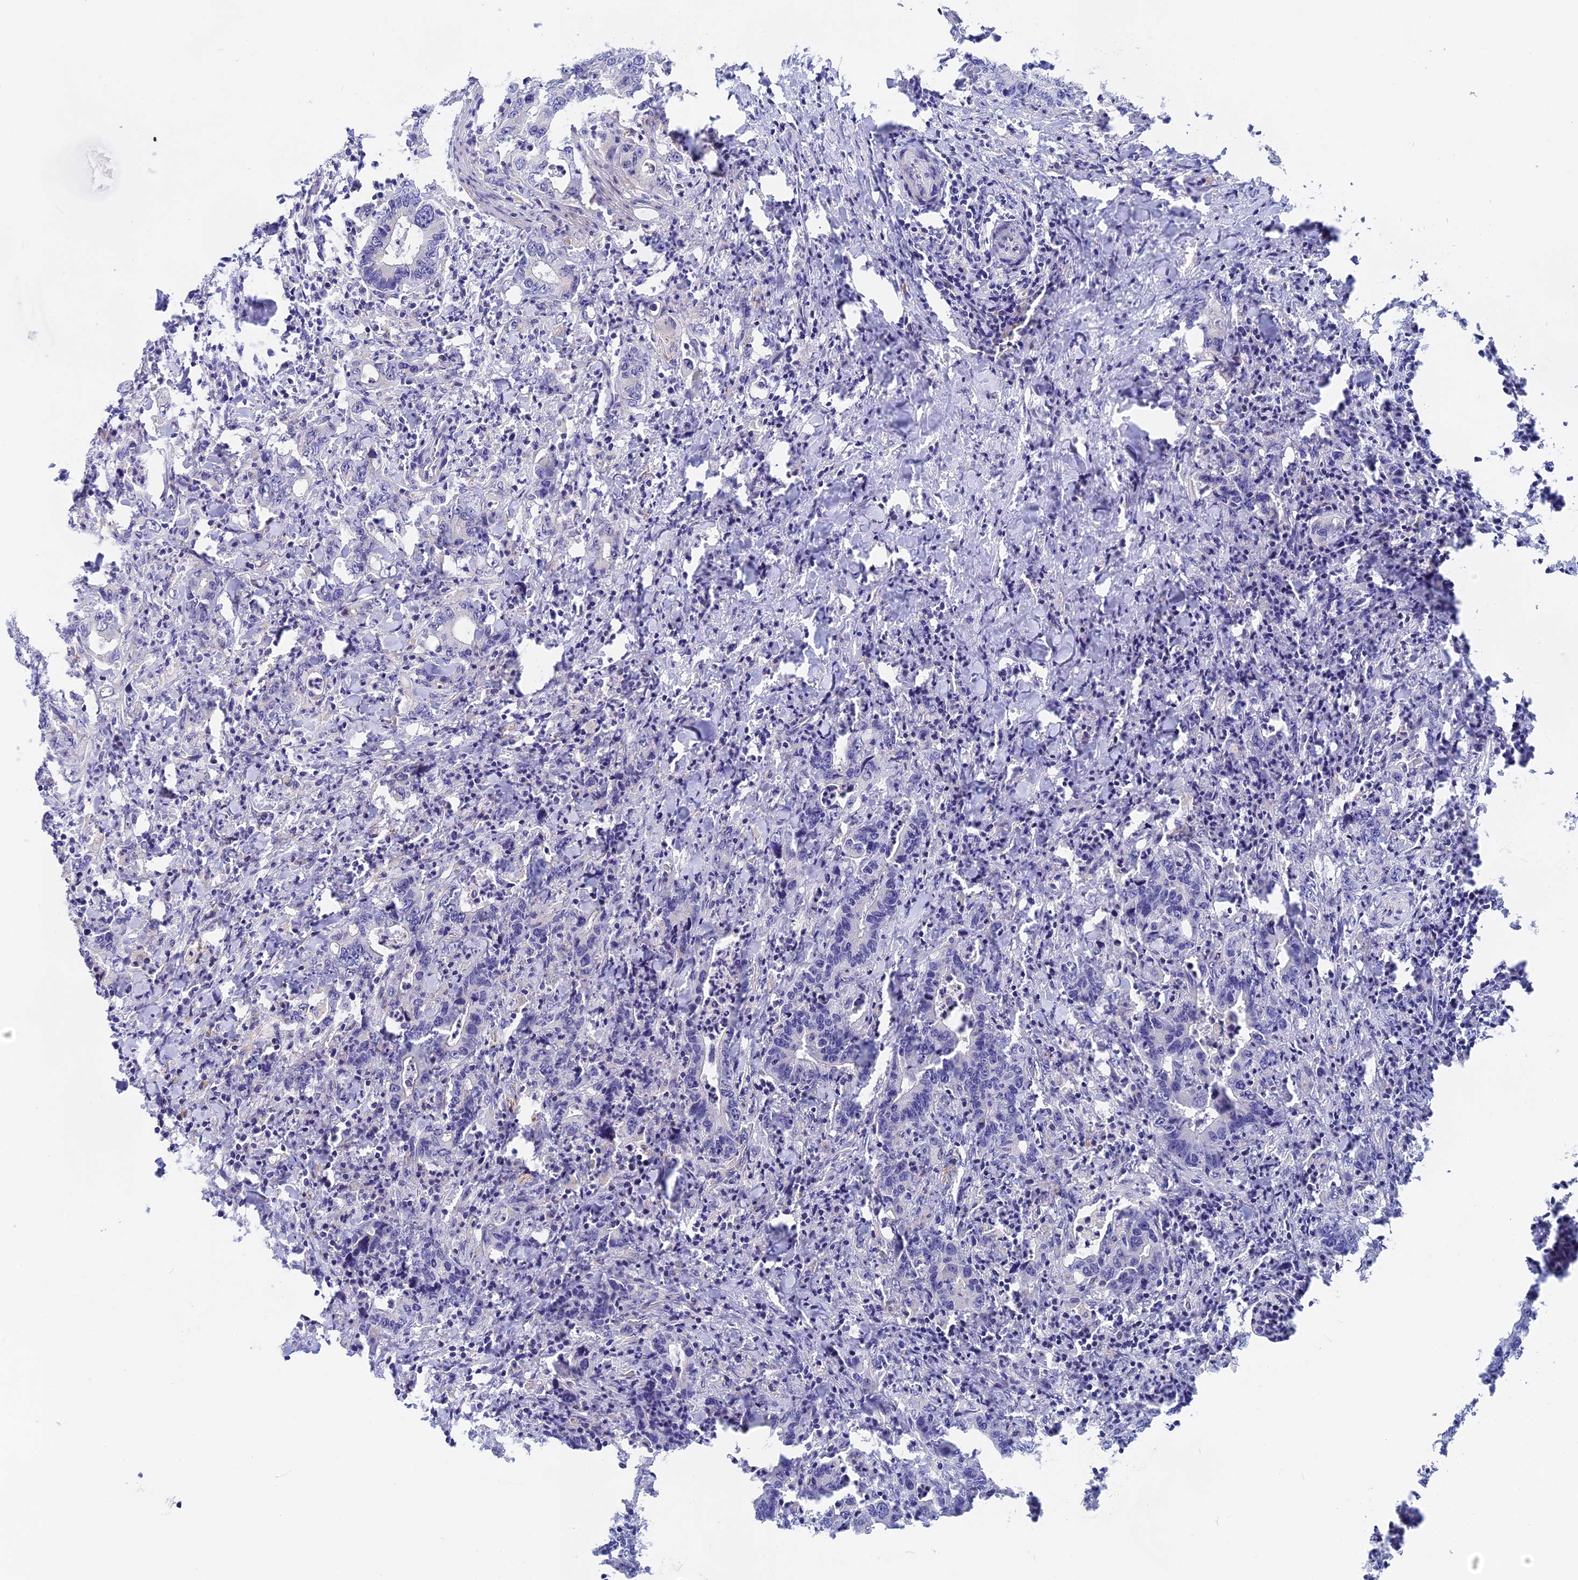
{"staining": {"intensity": "negative", "quantity": "none", "location": "none"}, "tissue": "colorectal cancer", "cell_type": "Tumor cells", "image_type": "cancer", "snomed": [{"axis": "morphology", "description": "Adenocarcinoma, NOS"}, {"axis": "topography", "description": "Colon"}], "caption": "DAB (3,3'-diaminobenzidine) immunohistochemical staining of colorectal cancer (adenocarcinoma) exhibits no significant staining in tumor cells.", "gene": "GLB1L", "patient": {"sex": "female", "age": 75}}